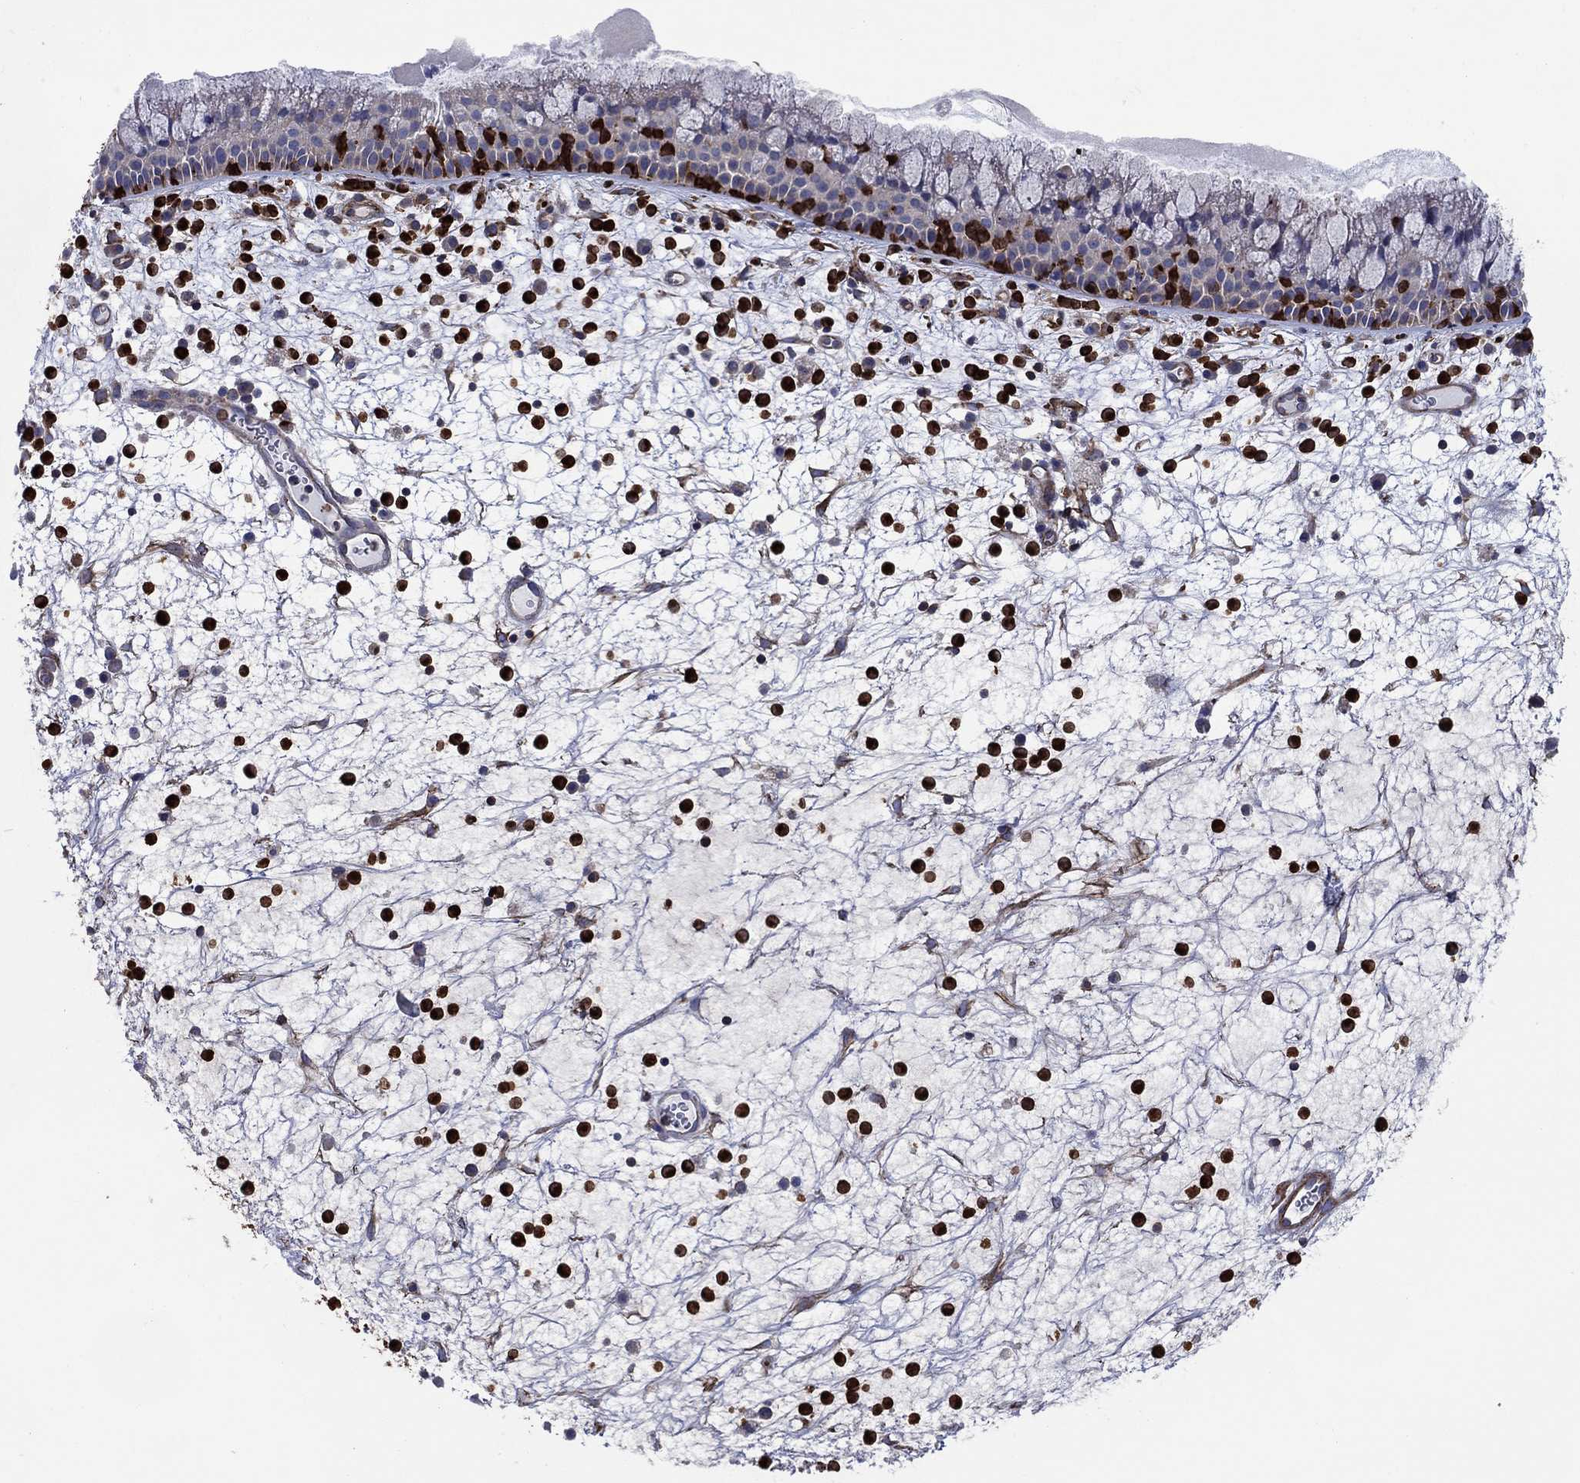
{"staining": {"intensity": "strong", "quantity": "<25%", "location": "cytoplasmic/membranous"}, "tissue": "nasopharynx", "cell_type": "Respiratory epithelial cells", "image_type": "normal", "snomed": [{"axis": "morphology", "description": "Normal tissue, NOS"}, {"axis": "topography", "description": "Nasopharynx"}], "caption": "High-magnification brightfield microscopy of unremarkable nasopharynx stained with DAB (3,3'-diaminobenzidine) (brown) and counterstained with hematoxylin (blue). respiratory epithelial cells exhibit strong cytoplasmic/membranous expression is identified in about<25% of cells.", "gene": "PAG1", "patient": {"sex": "female", "age": 73}}